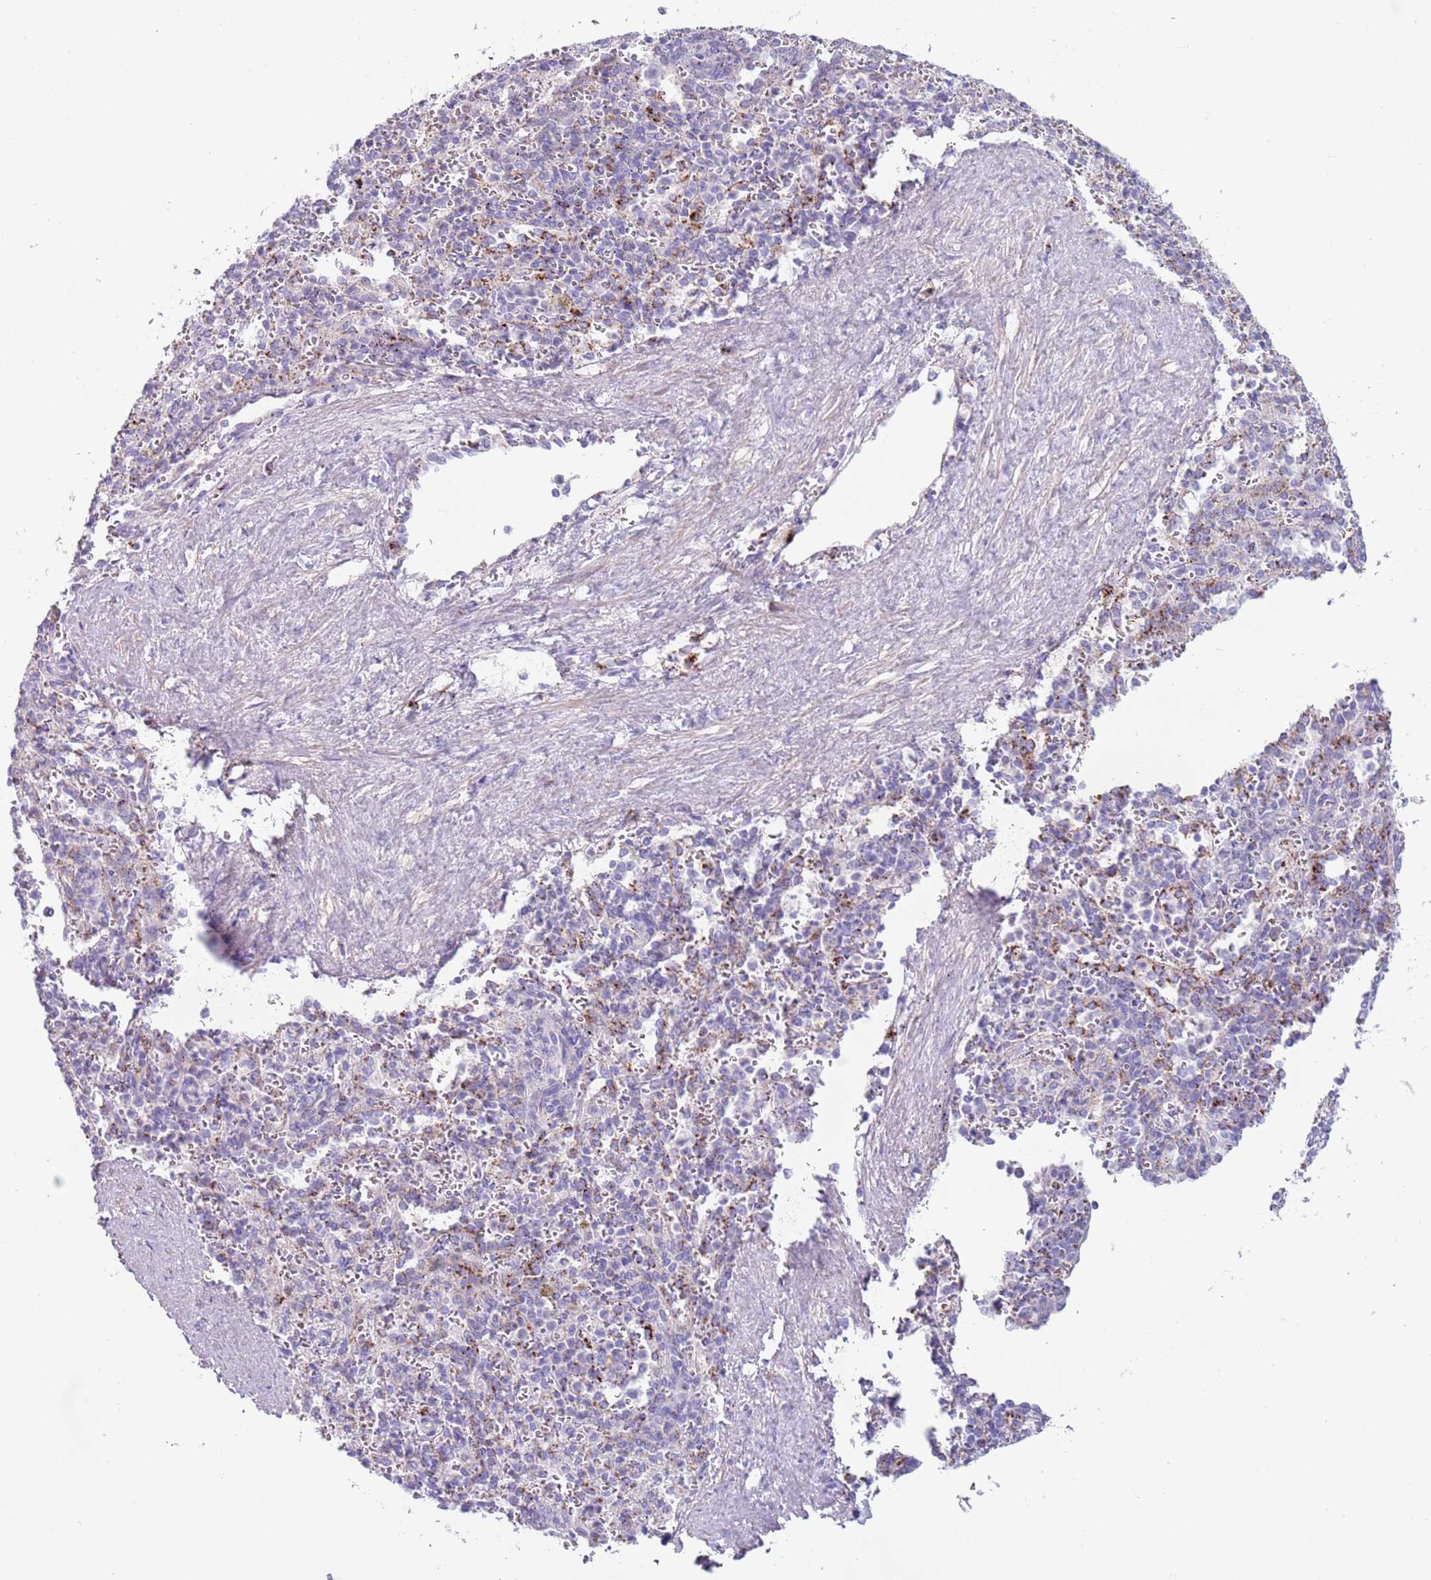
{"staining": {"intensity": "strong", "quantity": "<25%", "location": "cytoplasmic/membranous"}, "tissue": "spleen", "cell_type": "Cells in red pulp", "image_type": "normal", "snomed": [{"axis": "morphology", "description": "Normal tissue, NOS"}, {"axis": "topography", "description": "Spleen"}], "caption": "This micrograph displays unremarkable spleen stained with immunohistochemistry to label a protein in brown. The cytoplasmic/membranous of cells in red pulp show strong positivity for the protein. Nuclei are counter-stained blue.", "gene": "LRRN3", "patient": {"sex": "female", "age": 21}}